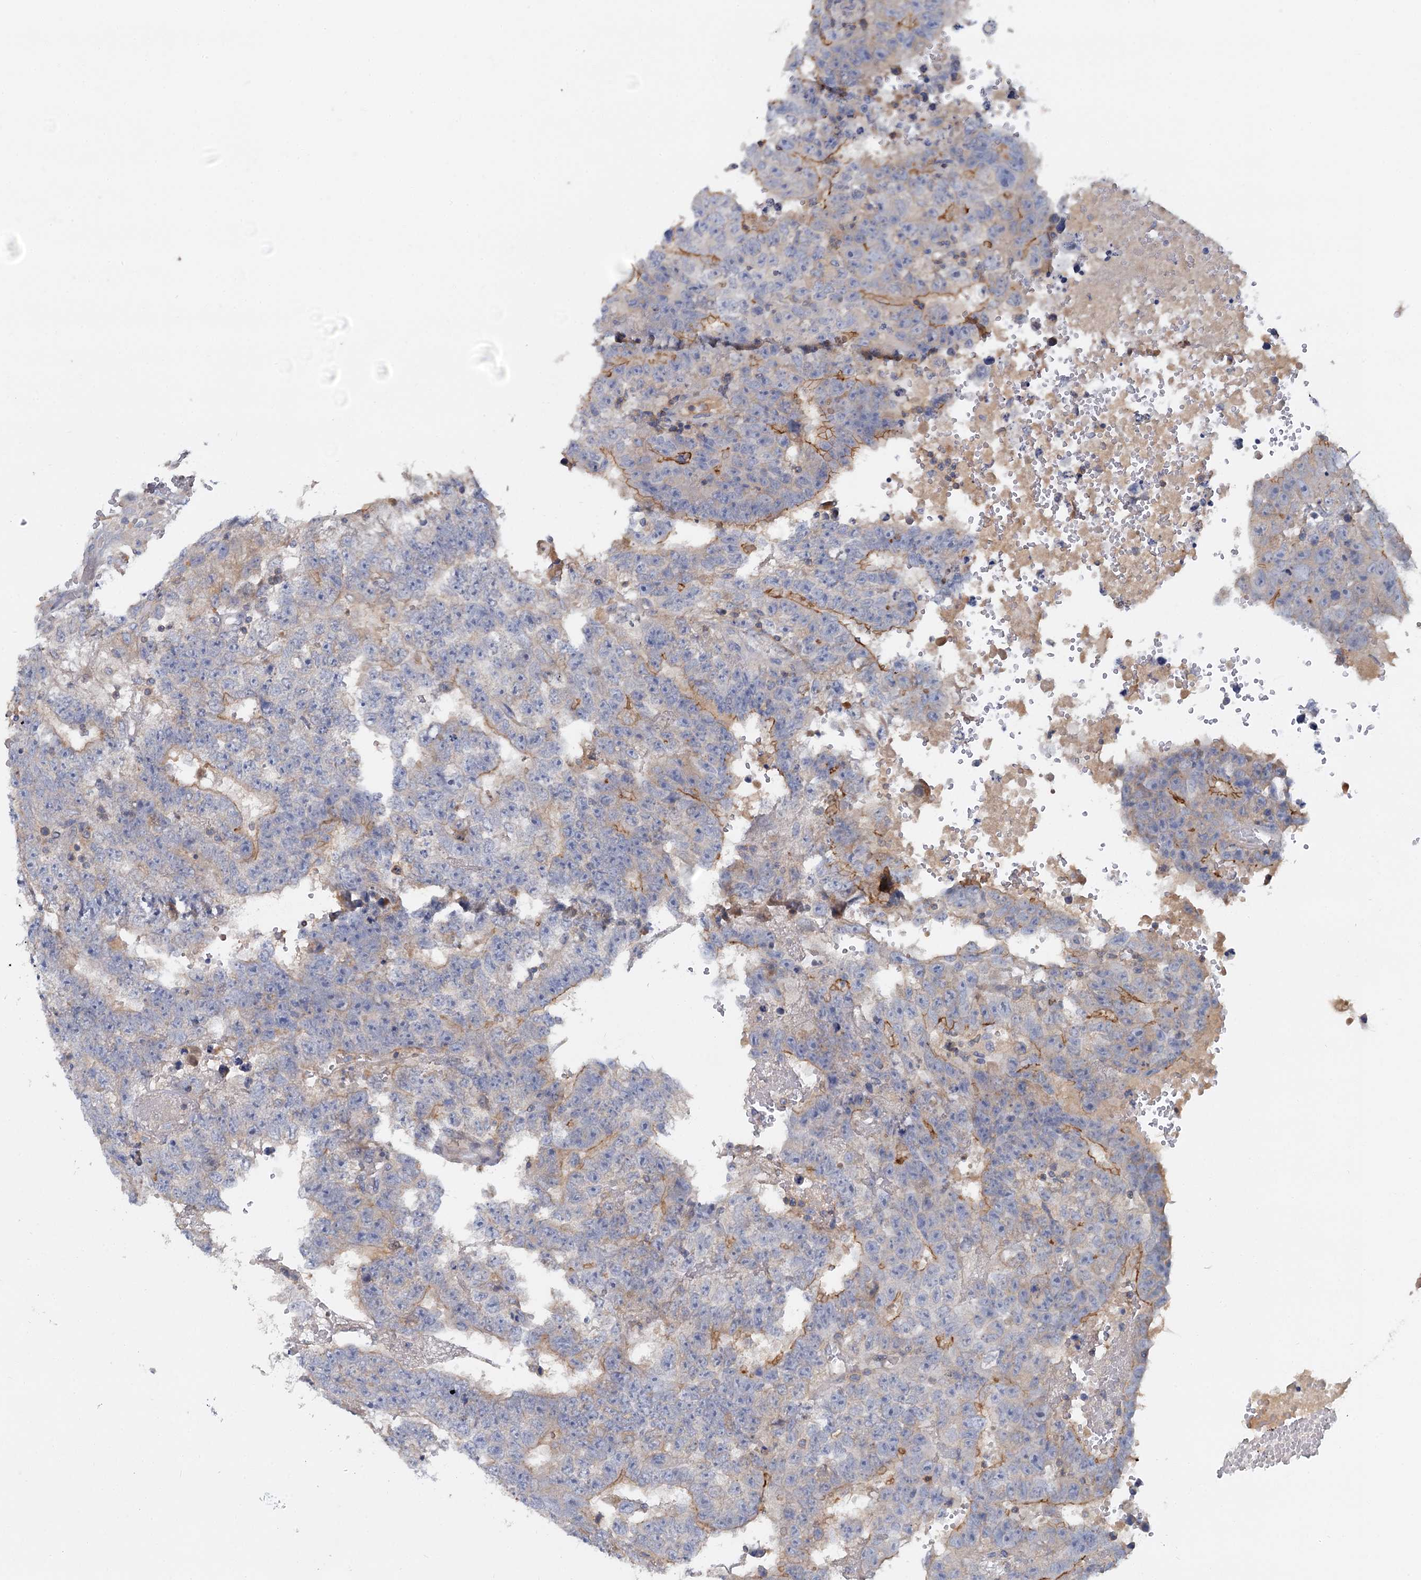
{"staining": {"intensity": "moderate", "quantity": "<25%", "location": "cytoplasmic/membranous"}, "tissue": "testis cancer", "cell_type": "Tumor cells", "image_type": "cancer", "snomed": [{"axis": "morphology", "description": "Carcinoma, Embryonal, NOS"}, {"axis": "topography", "description": "Testis"}], "caption": "Immunohistochemistry of human embryonal carcinoma (testis) demonstrates low levels of moderate cytoplasmic/membranous positivity in about <25% of tumor cells.", "gene": "ACSM3", "patient": {"sex": "male", "age": 25}}